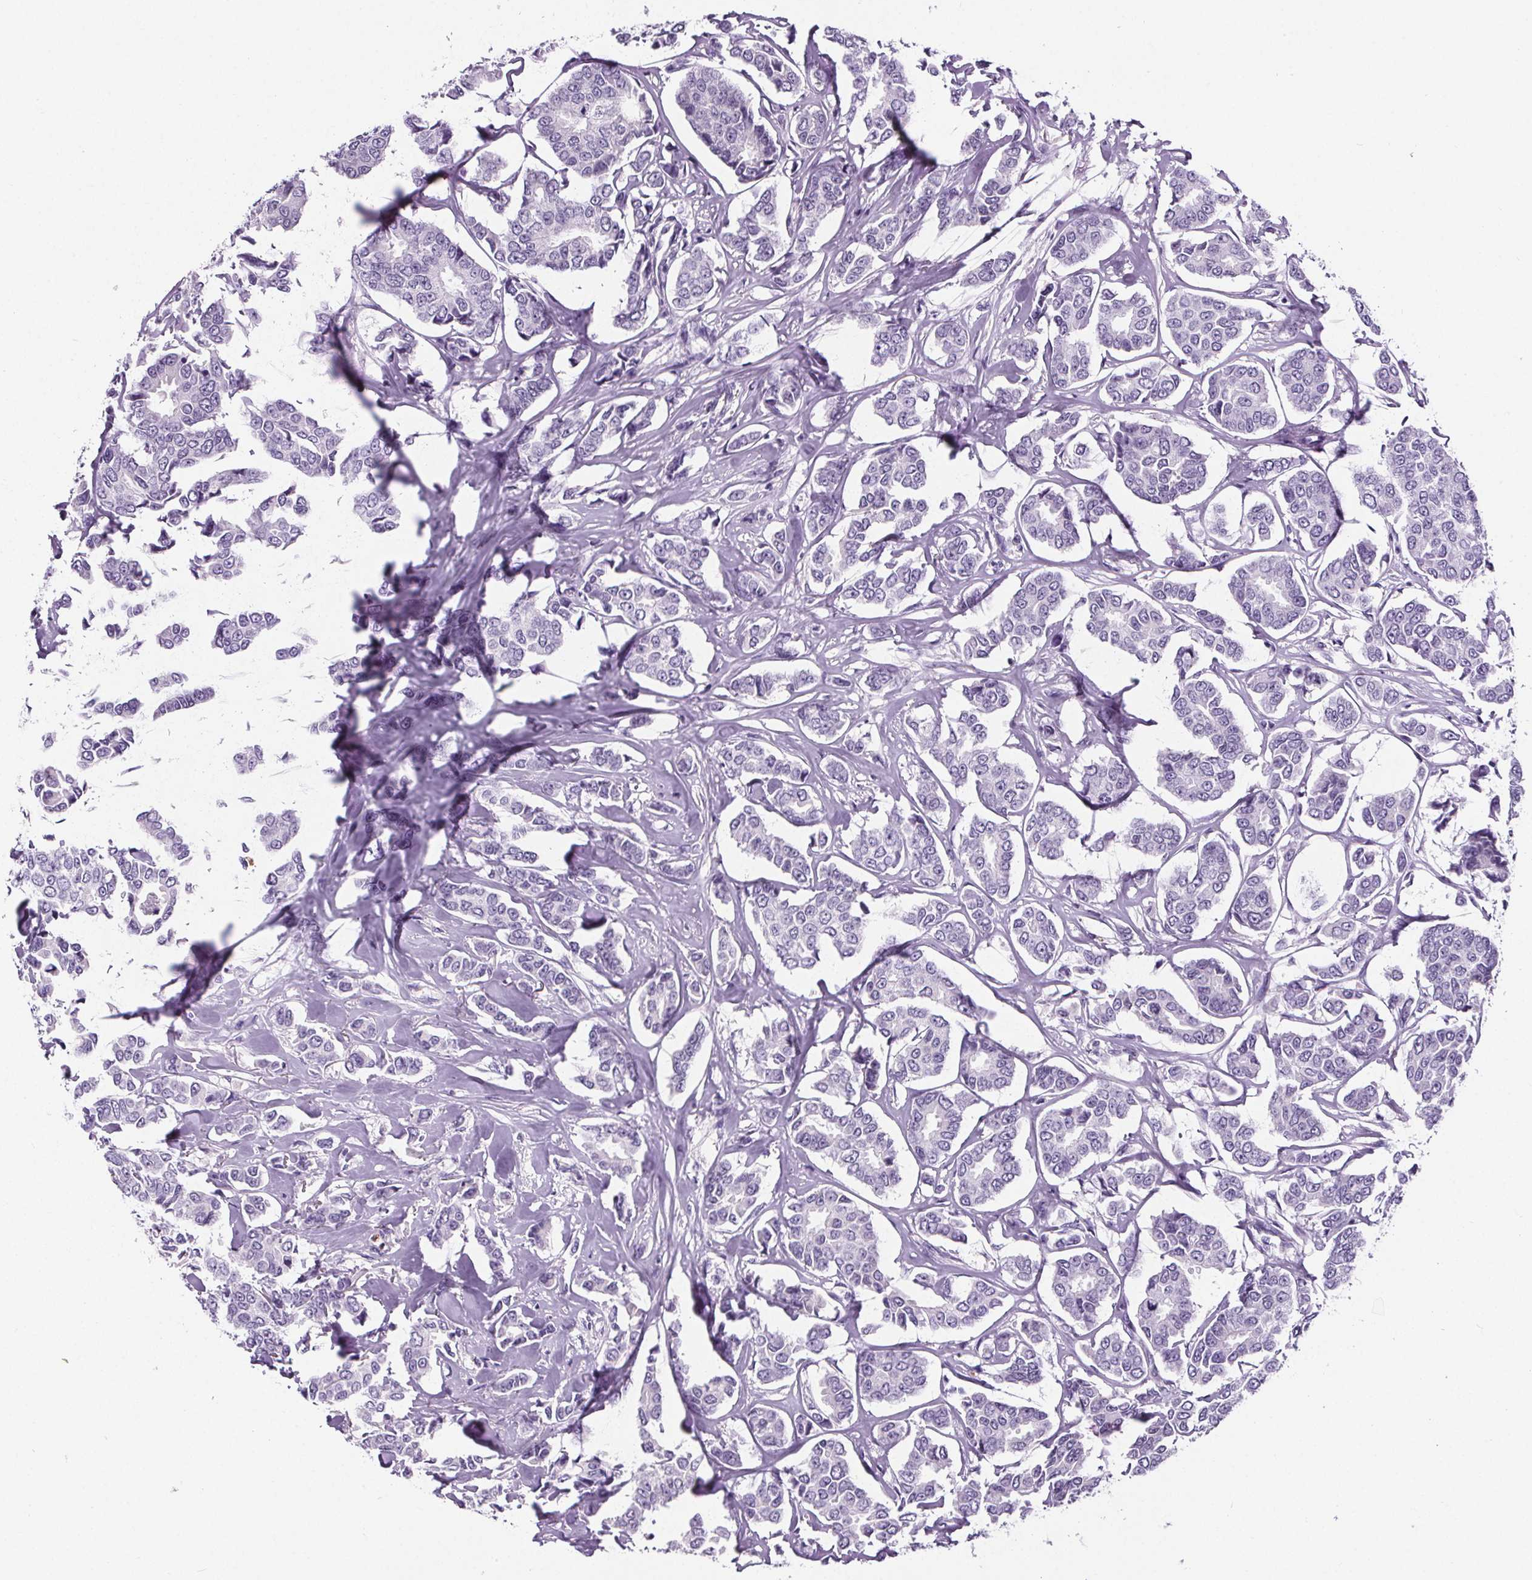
{"staining": {"intensity": "negative", "quantity": "none", "location": "none"}, "tissue": "breast cancer", "cell_type": "Tumor cells", "image_type": "cancer", "snomed": [{"axis": "morphology", "description": "Duct carcinoma"}, {"axis": "topography", "description": "Breast"}], "caption": "IHC photomicrograph of neoplastic tissue: breast invasive ductal carcinoma stained with DAB (3,3'-diaminobenzidine) exhibits no significant protein staining in tumor cells.", "gene": "CD5L", "patient": {"sex": "female", "age": 94}}